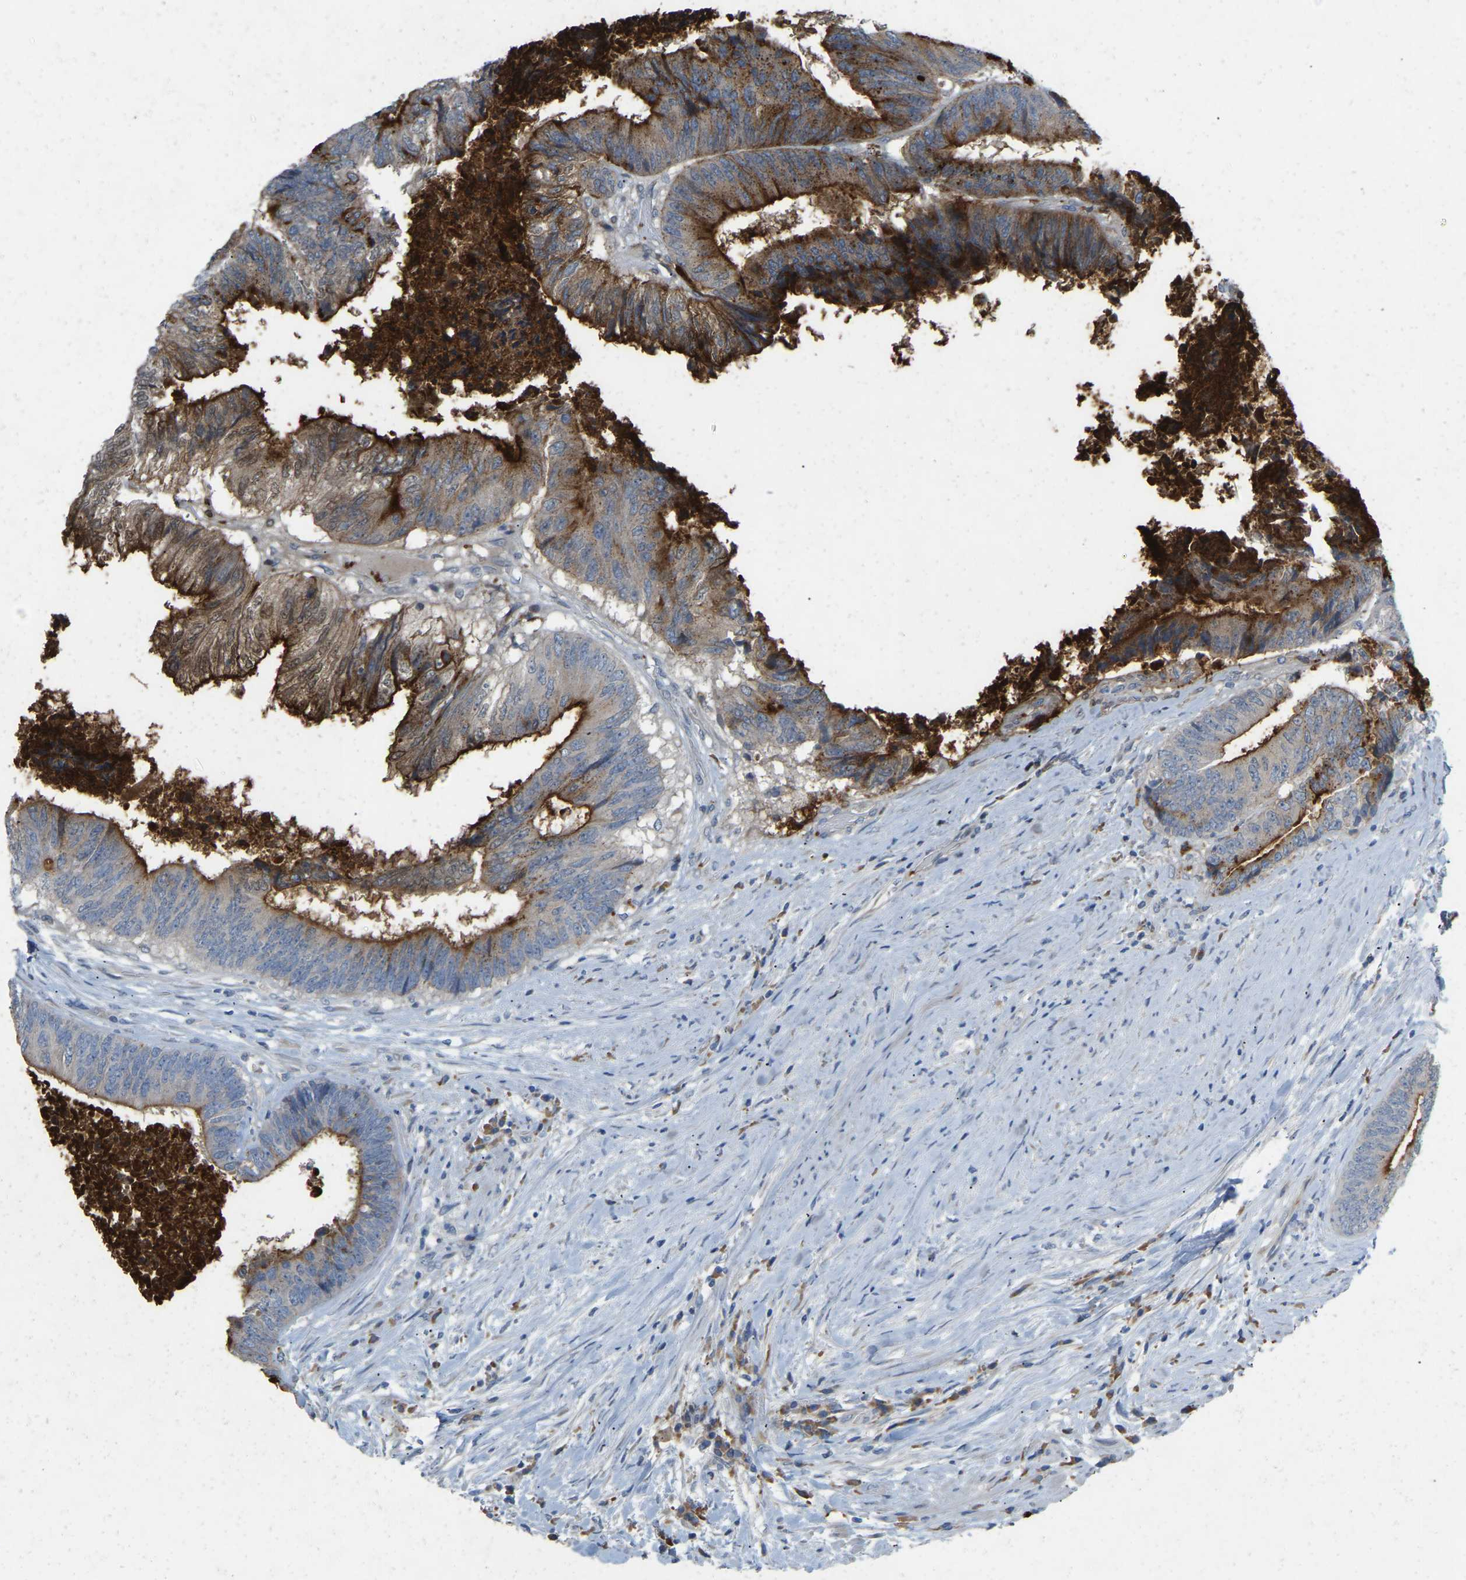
{"staining": {"intensity": "strong", "quantity": ">75%", "location": "cytoplasmic/membranous"}, "tissue": "colorectal cancer", "cell_type": "Tumor cells", "image_type": "cancer", "snomed": [{"axis": "morphology", "description": "Adenocarcinoma, NOS"}, {"axis": "topography", "description": "Rectum"}], "caption": "There is high levels of strong cytoplasmic/membranous positivity in tumor cells of adenocarcinoma (colorectal), as demonstrated by immunohistochemical staining (brown color).", "gene": "RHEB", "patient": {"sex": "male", "age": 72}}